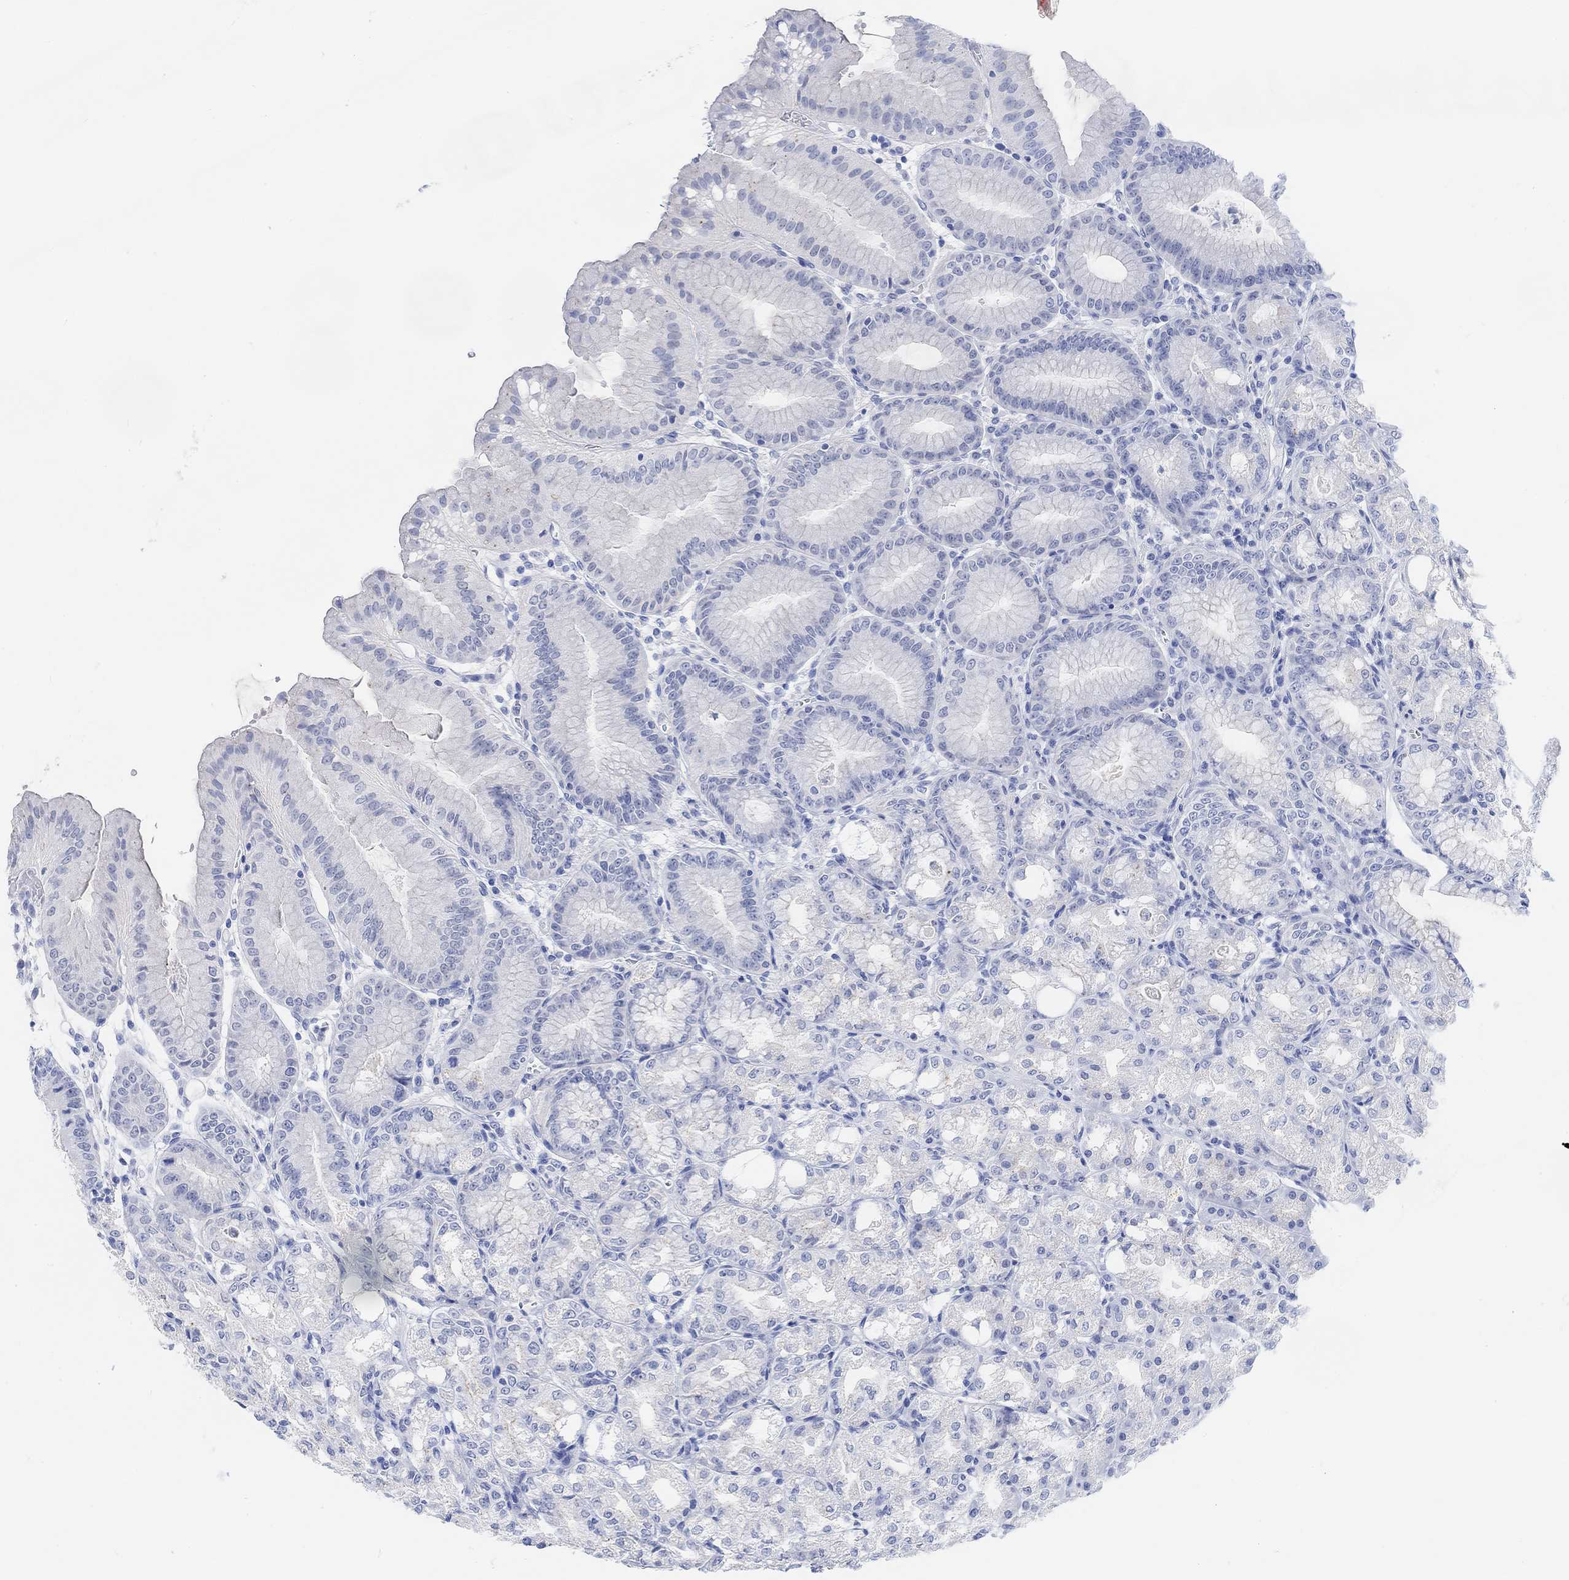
{"staining": {"intensity": "negative", "quantity": "none", "location": "none"}, "tissue": "stomach", "cell_type": "Glandular cells", "image_type": "normal", "snomed": [{"axis": "morphology", "description": "Normal tissue, NOS"}, {"axis": "topography", "description": "Stomach"}], "caption": "This histopathology image is of unremarkable stomach stained with immunohistochemistry (IHC) to label a protein in brown with the nuclei are counter-stained blue. There is no expression in glandular cells. (Brightfield microscopy of DAB (3,3'-diaminobenzidine) immunohistochemistry at high magnification).", "gene": "ENO4", "patient": {"sex": "male", "age": 71}}